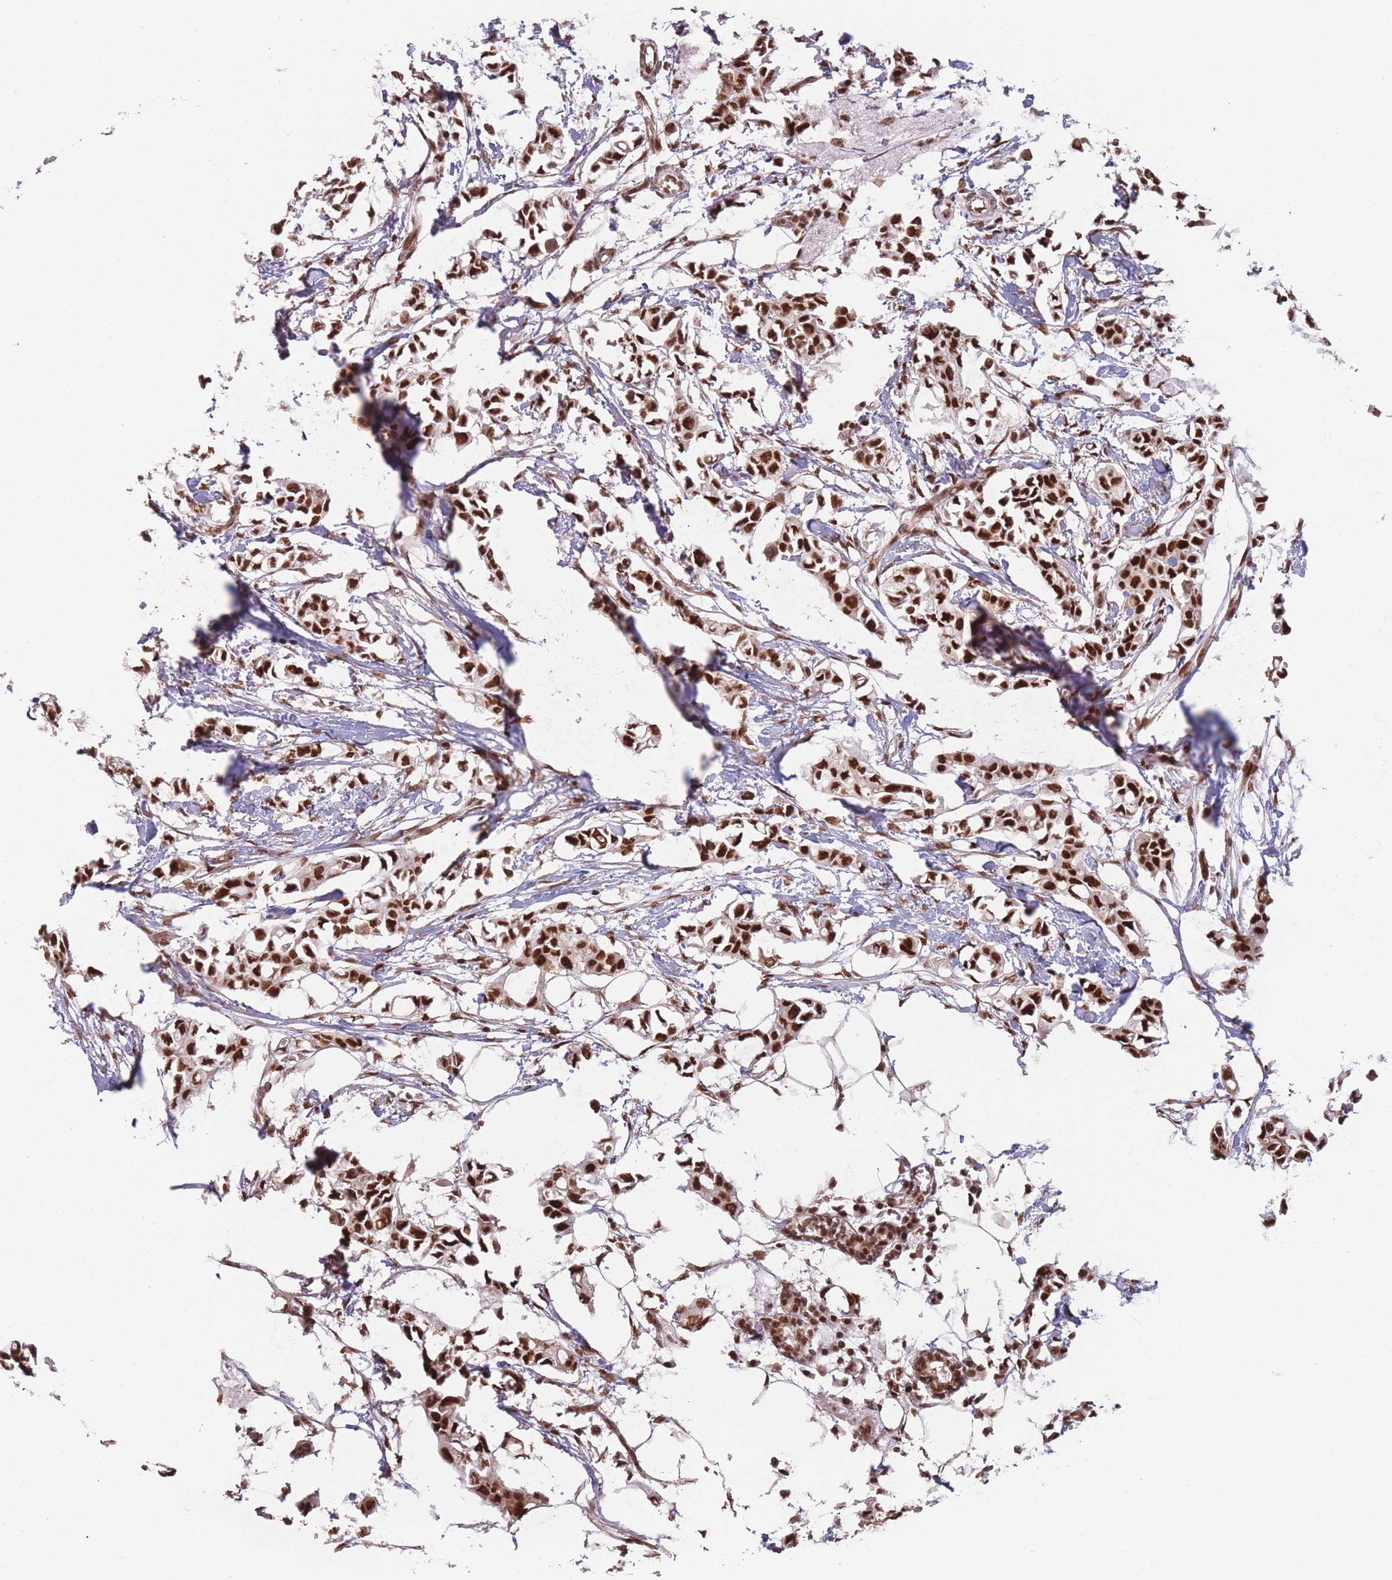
{"staining": {"intensity": "strong", "quantity": ">75%", "location": "nuclear"}, "tissue": "breast cancer", "cell_type": "Tumor cells", "image_type": "cancer", "snomed": [{"axis": "morphology", "description": "Duct carcinoma"}, {"axis": "topography", "description": "Breast"}], "caption": "Tumor cells demonstrate strong nuclear positivity in approximately >75% of cells in breast infiltrating ductal carcinoma.", "gene": "SUPT6H", "patient": {"sex": "female", "age": 41}}